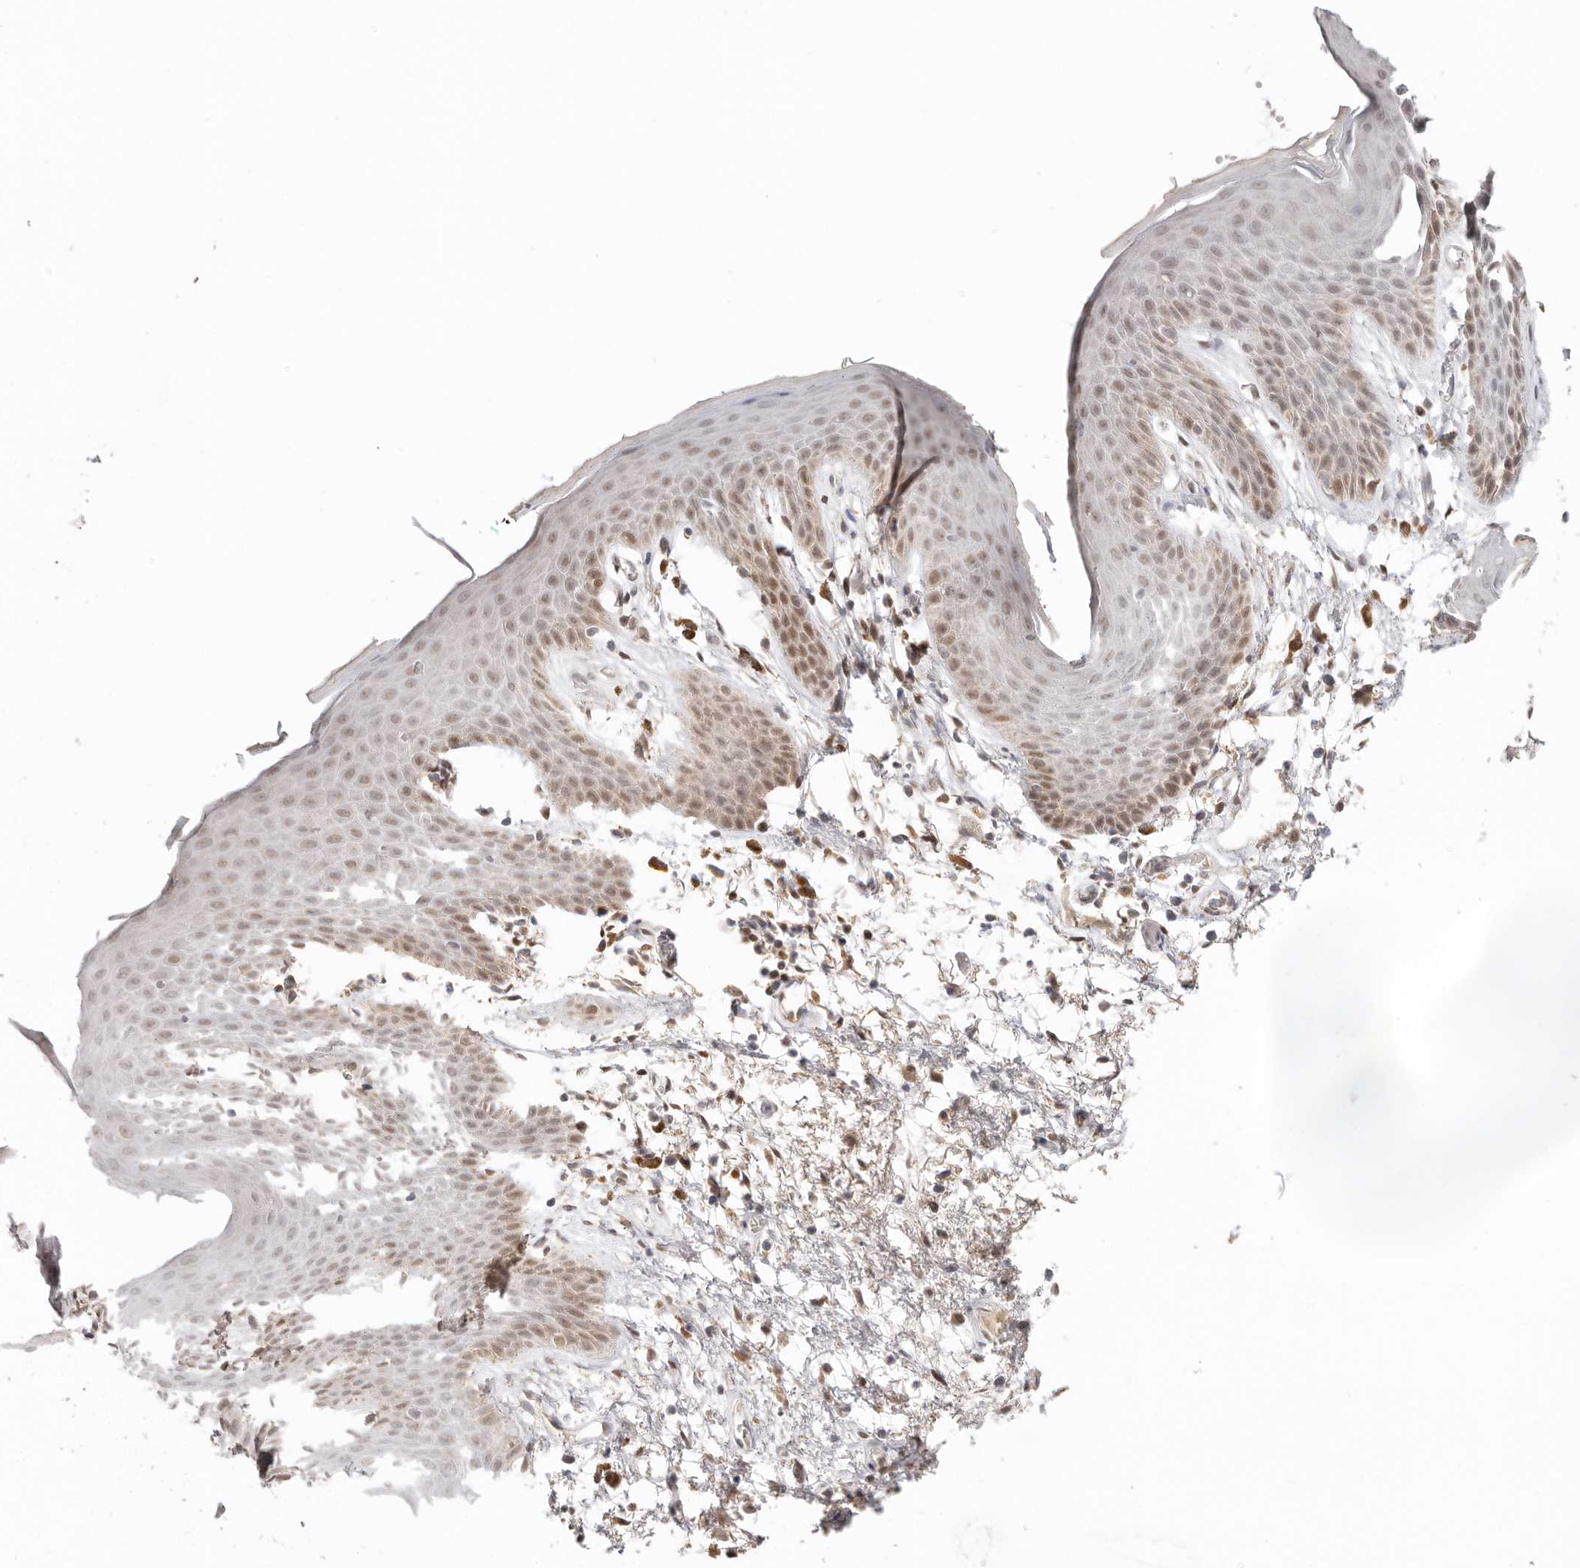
{"staining": {"intensity": "moderate", "quantity": "<25%", "location": "cytoplasmic/membranous,nuclear"}, "tissue": "skin", "cell_type": "Epidermal cells", "image_type": "normal", "snomed": [{"axis": "morphology", "description": "Normal tissue, NOS"}, {"axis": "topography", "description": "Anal"}], "caption": "Protein expression analysis of normal skin reveals moderate cytoplasmic/membranous,nuclear staining in about <25% of epidermal cells. (DAB (3,3'-diaminobenzidine) = brown stain, brightfield microscopy at high magnification).", "gene": "LARP7", "patient": {"sex": "male", "age": 74}}